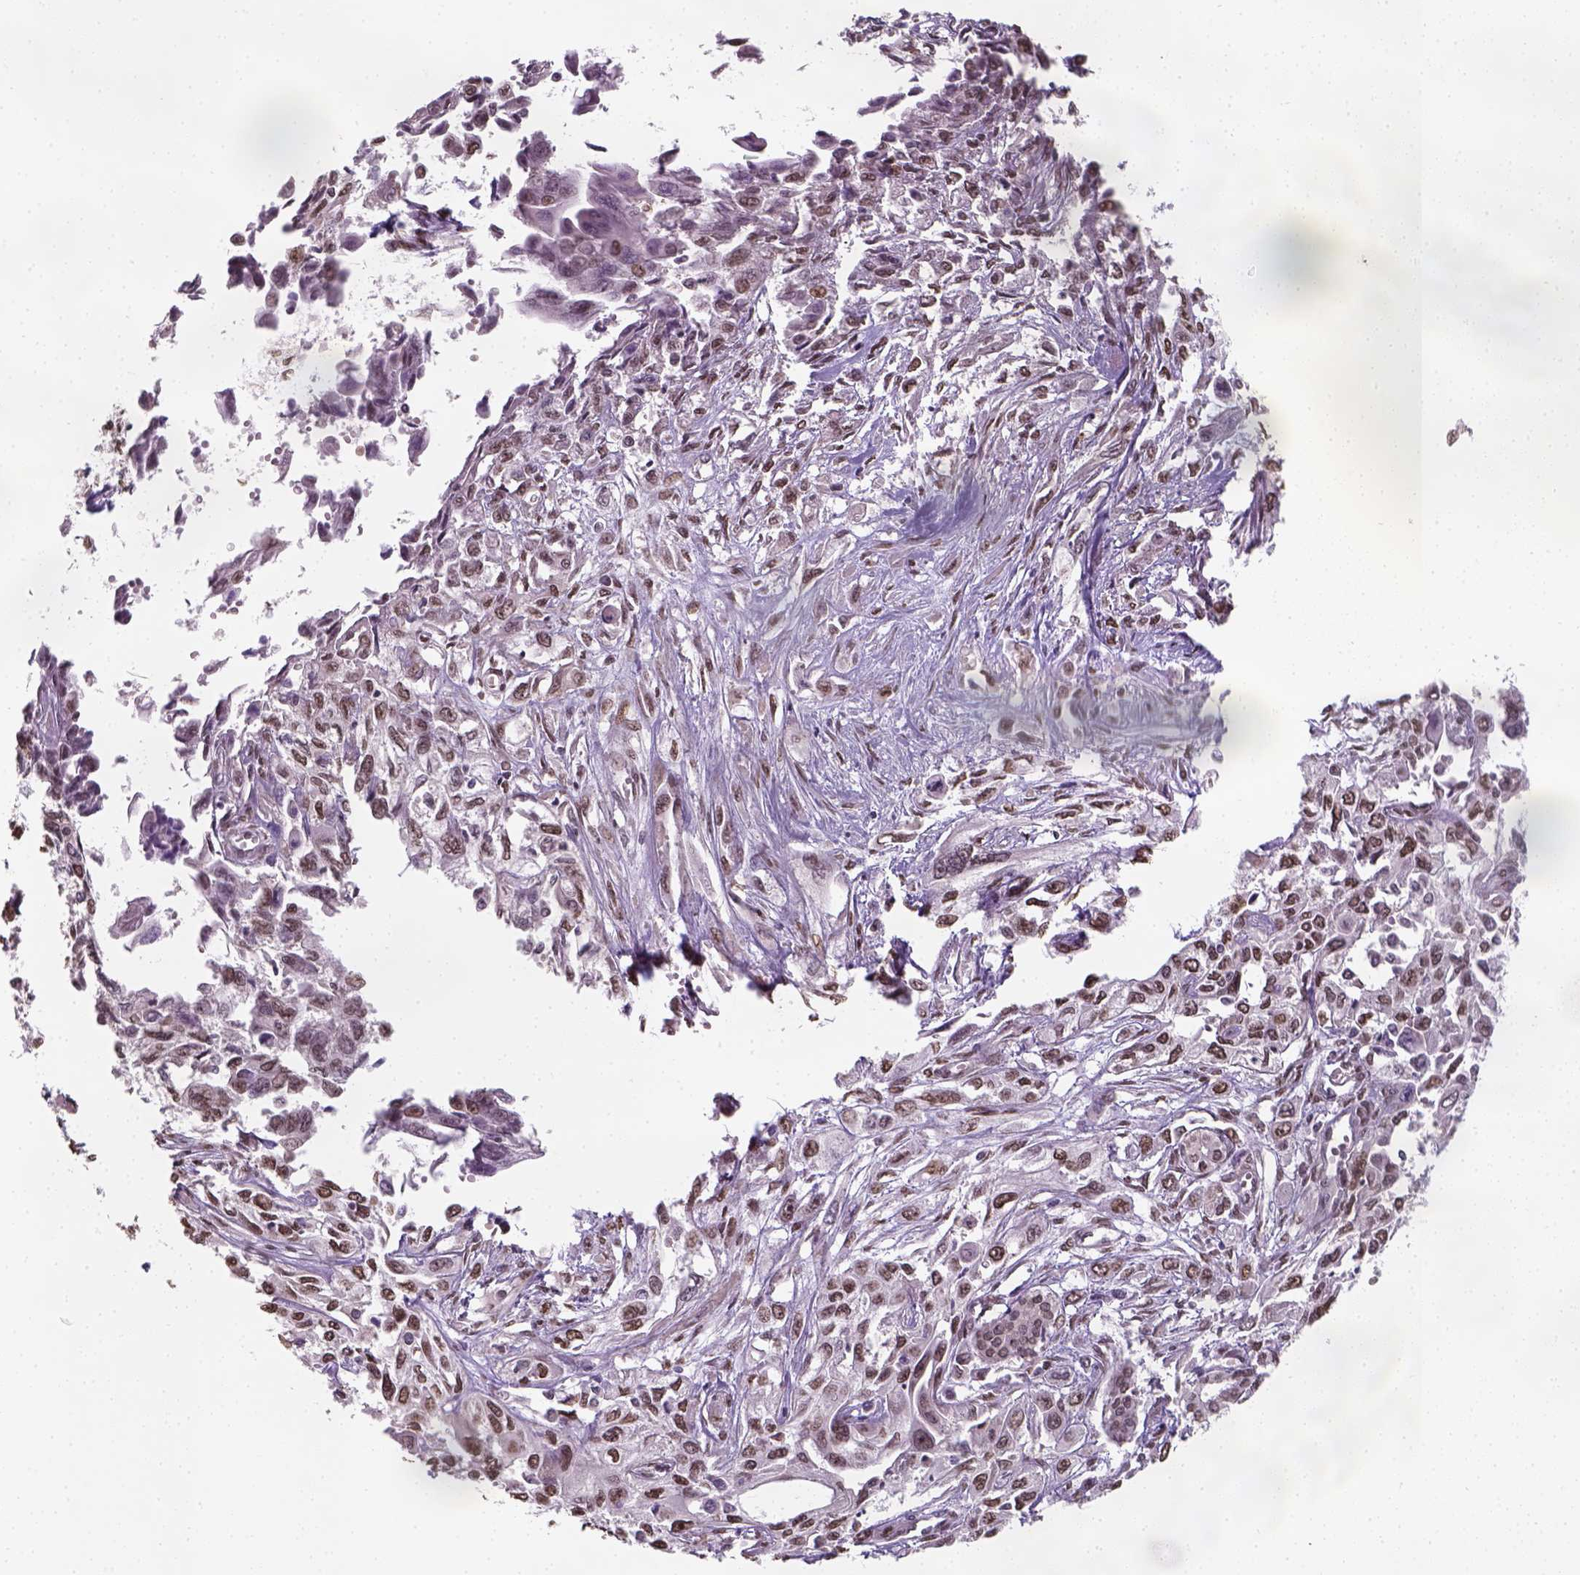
{"staining": {"intensity": "moderate", "quantity": ">75%", "location": "nuclear"}, "tissue": "pancreatic cancer", "cell_type": "Tumor cells", "image_type": "cancer", "snomed": [{"axis": "morphology", "description": "Adenocarcinoma, NOS"}, {"axis": "topography", "description": "Pancreas"}], "caption": "Immunohistochemical staining of human adenocarcinoma (pancreatic) demonstrates moderate nuclear protein staining in approximately >75% of tumor cells.", "gene": "C1orf112", "patient": {"sex": "female", "age": 55}}